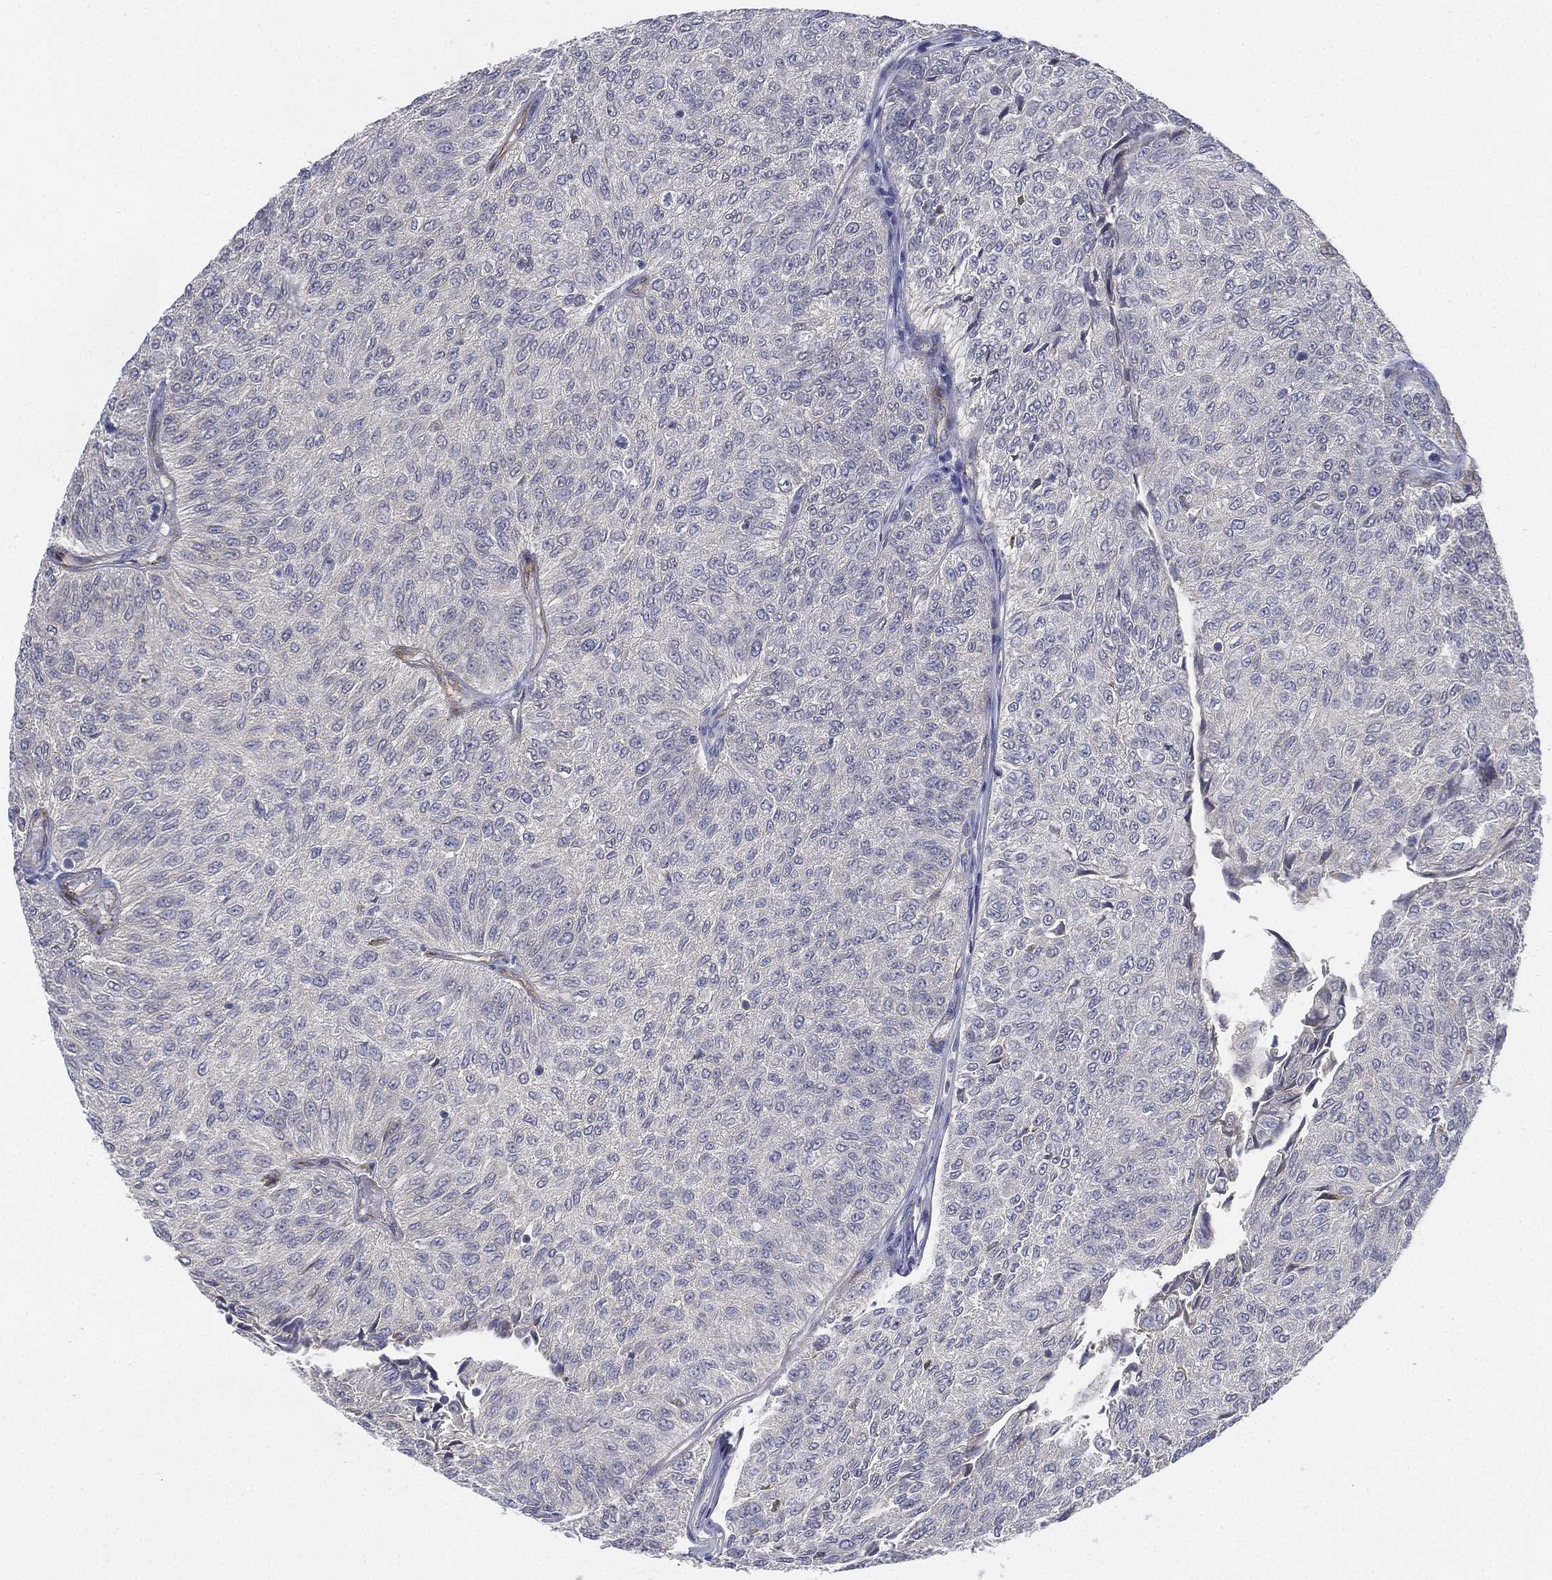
{"staining": {"intensity": "negative", "quantity": "none", "location": "none"}, "tissue": "urothelial cancer", "cell_type": "Tumor cells", "image_type": "cancer", "snomed": [{"axis": "morphology", "description": "Urothelial carcinoma, Low grade"}, {"axis": "topography", "description": "Urinary bladder"}], "caption": "There is no significant staining in tumor cells of low-grade urothelial carcinoma. (DAB immunohistochemistry (IHC) visualized using brightfield microscopy, high magnification).", "gene": "C5orf46", "patient": {"sex": "male", "age": 78}}